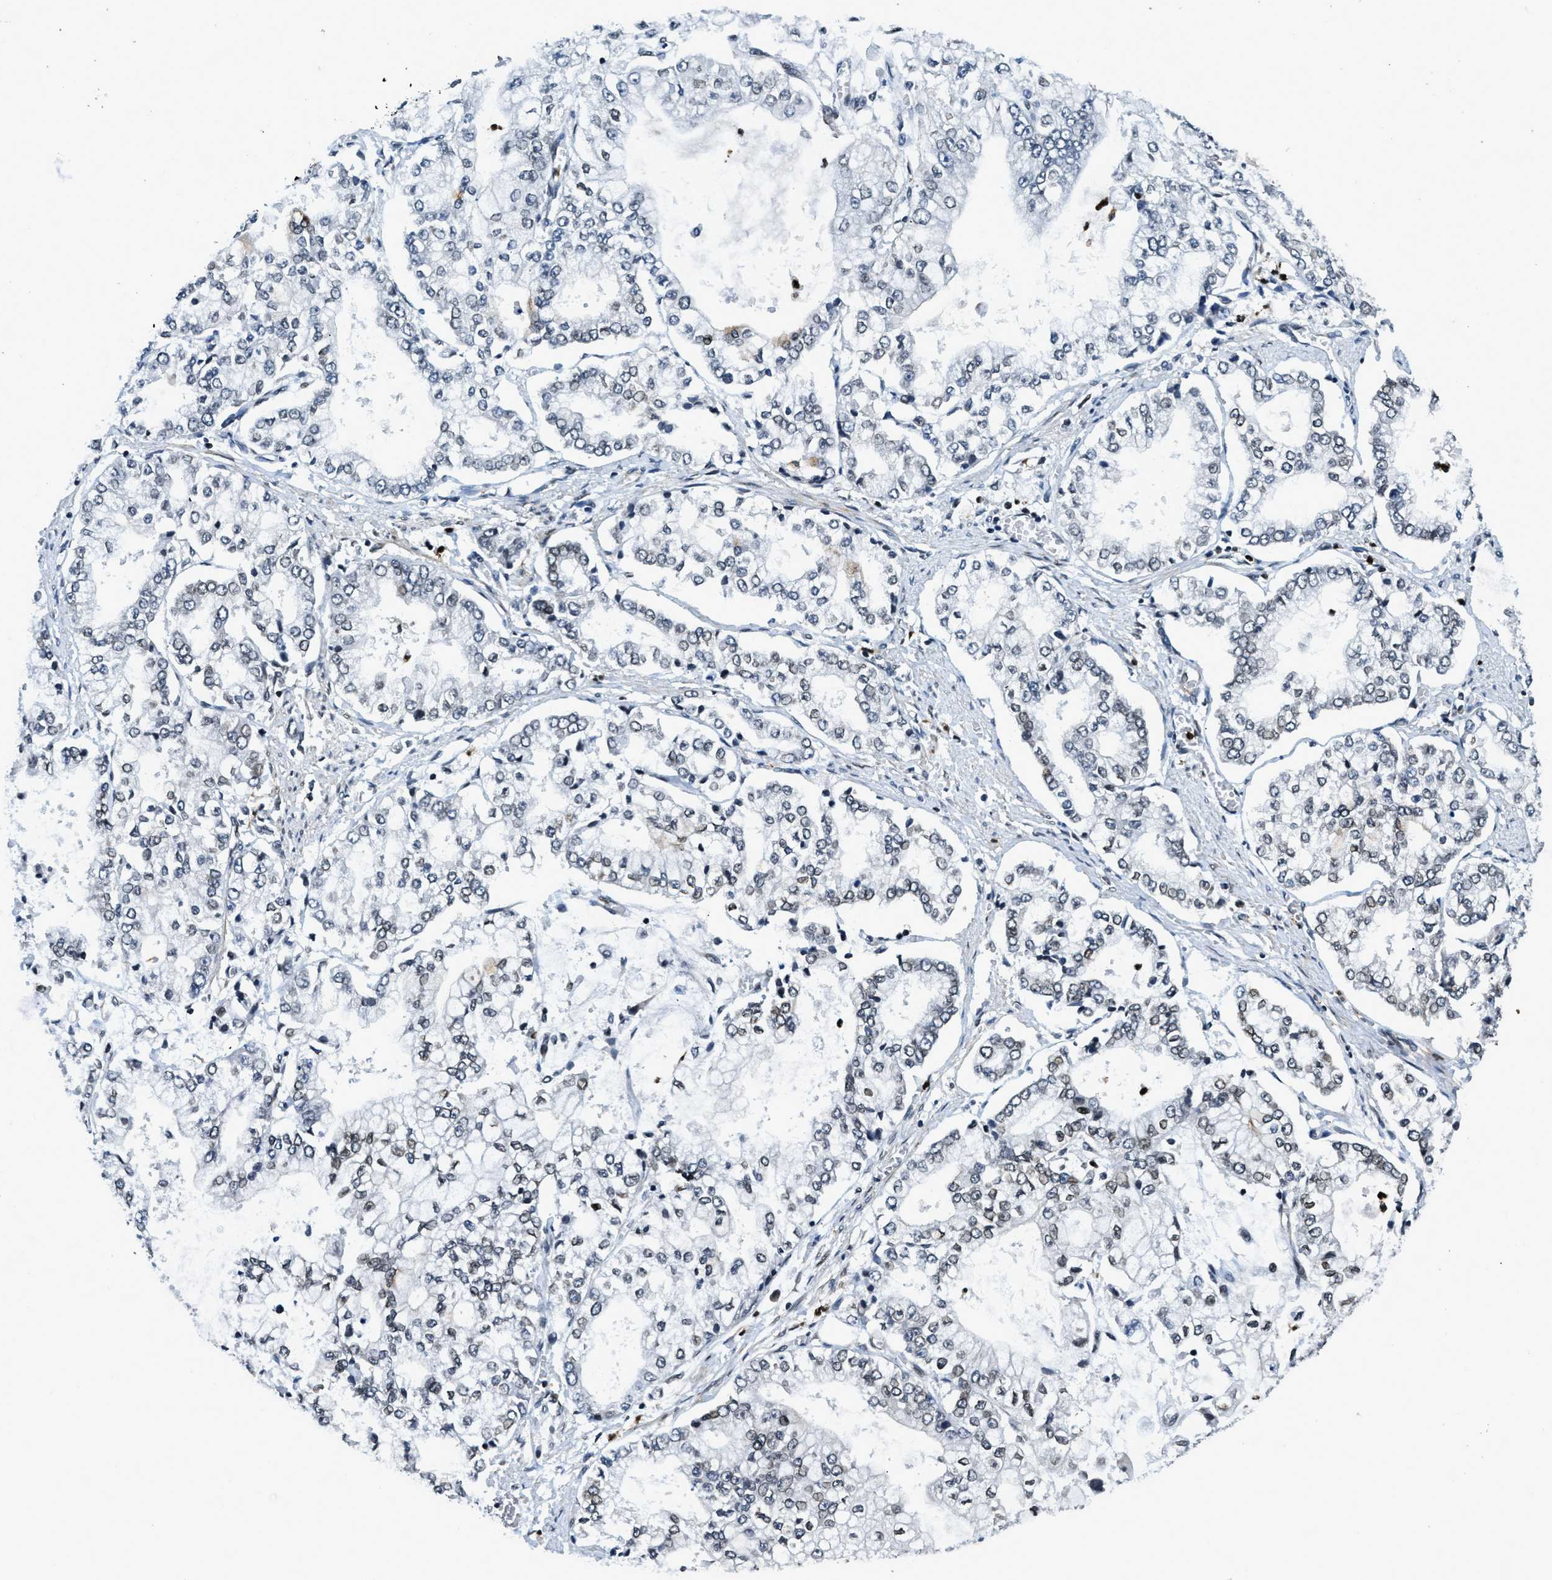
{"staining": {"intensity": "weak", "quantity": "<25%", "location": "nuclear"}, "tissue": "stomach cancer", "cell_type": "Tumor cells", "image_type": "cancer", "snomed": [{"axis": "morphology", "description": "Adenocarcinoma, NOS"}, {"axis": "topography", "description": "Stomach"}], "caption": "Micrograph shows no protein staining in tumor cells of stomach cancer tissue. Nuclei are stained in blue.", "gene": "ZC3HC1", "patient": {"sex": "male", "age": 76}}